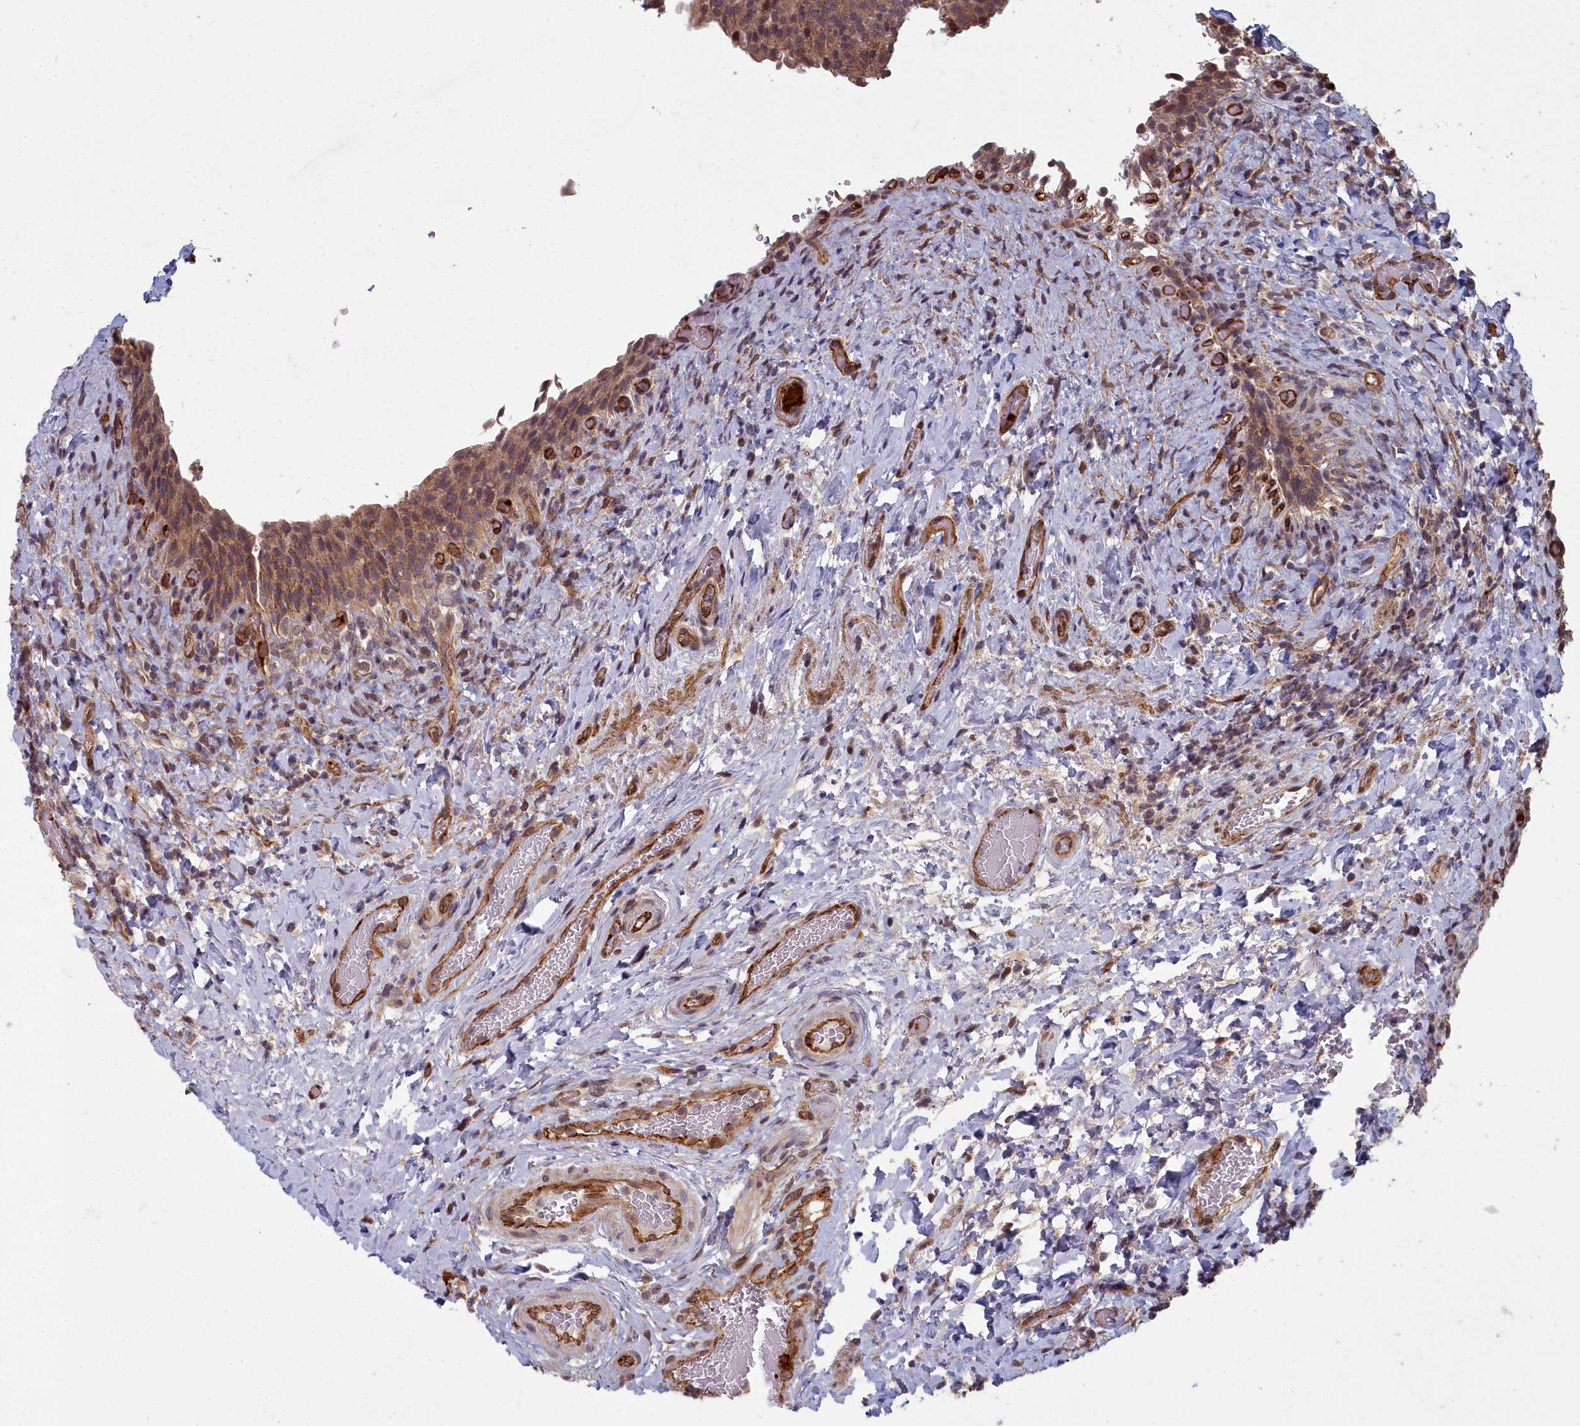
{"staining": {"intensity": "moderate", "quantity": ">75%", "location": "cytoplasmic/membranous,nuclear"}, "tissue": "urinary bladder", "cell_type": "Urothelial cells", "image_type": "normal", "snomed": [{"axis": "morphology", "description": "Normal tissue, NOS"}, {"axis": "morphology", "description": "Inflammation, NOS"}, {"axis": "topography", "description": "Urinary bladder"}], "caption": "The histopathology image exhibits staining of normal urinary bladder, revealing moderate cytoplasmic/membranous,nuclear protein expression (brown color) within urothelial cells.", "gene": "TSPYL4", "patient": {"sex": "male", "age": 64}}